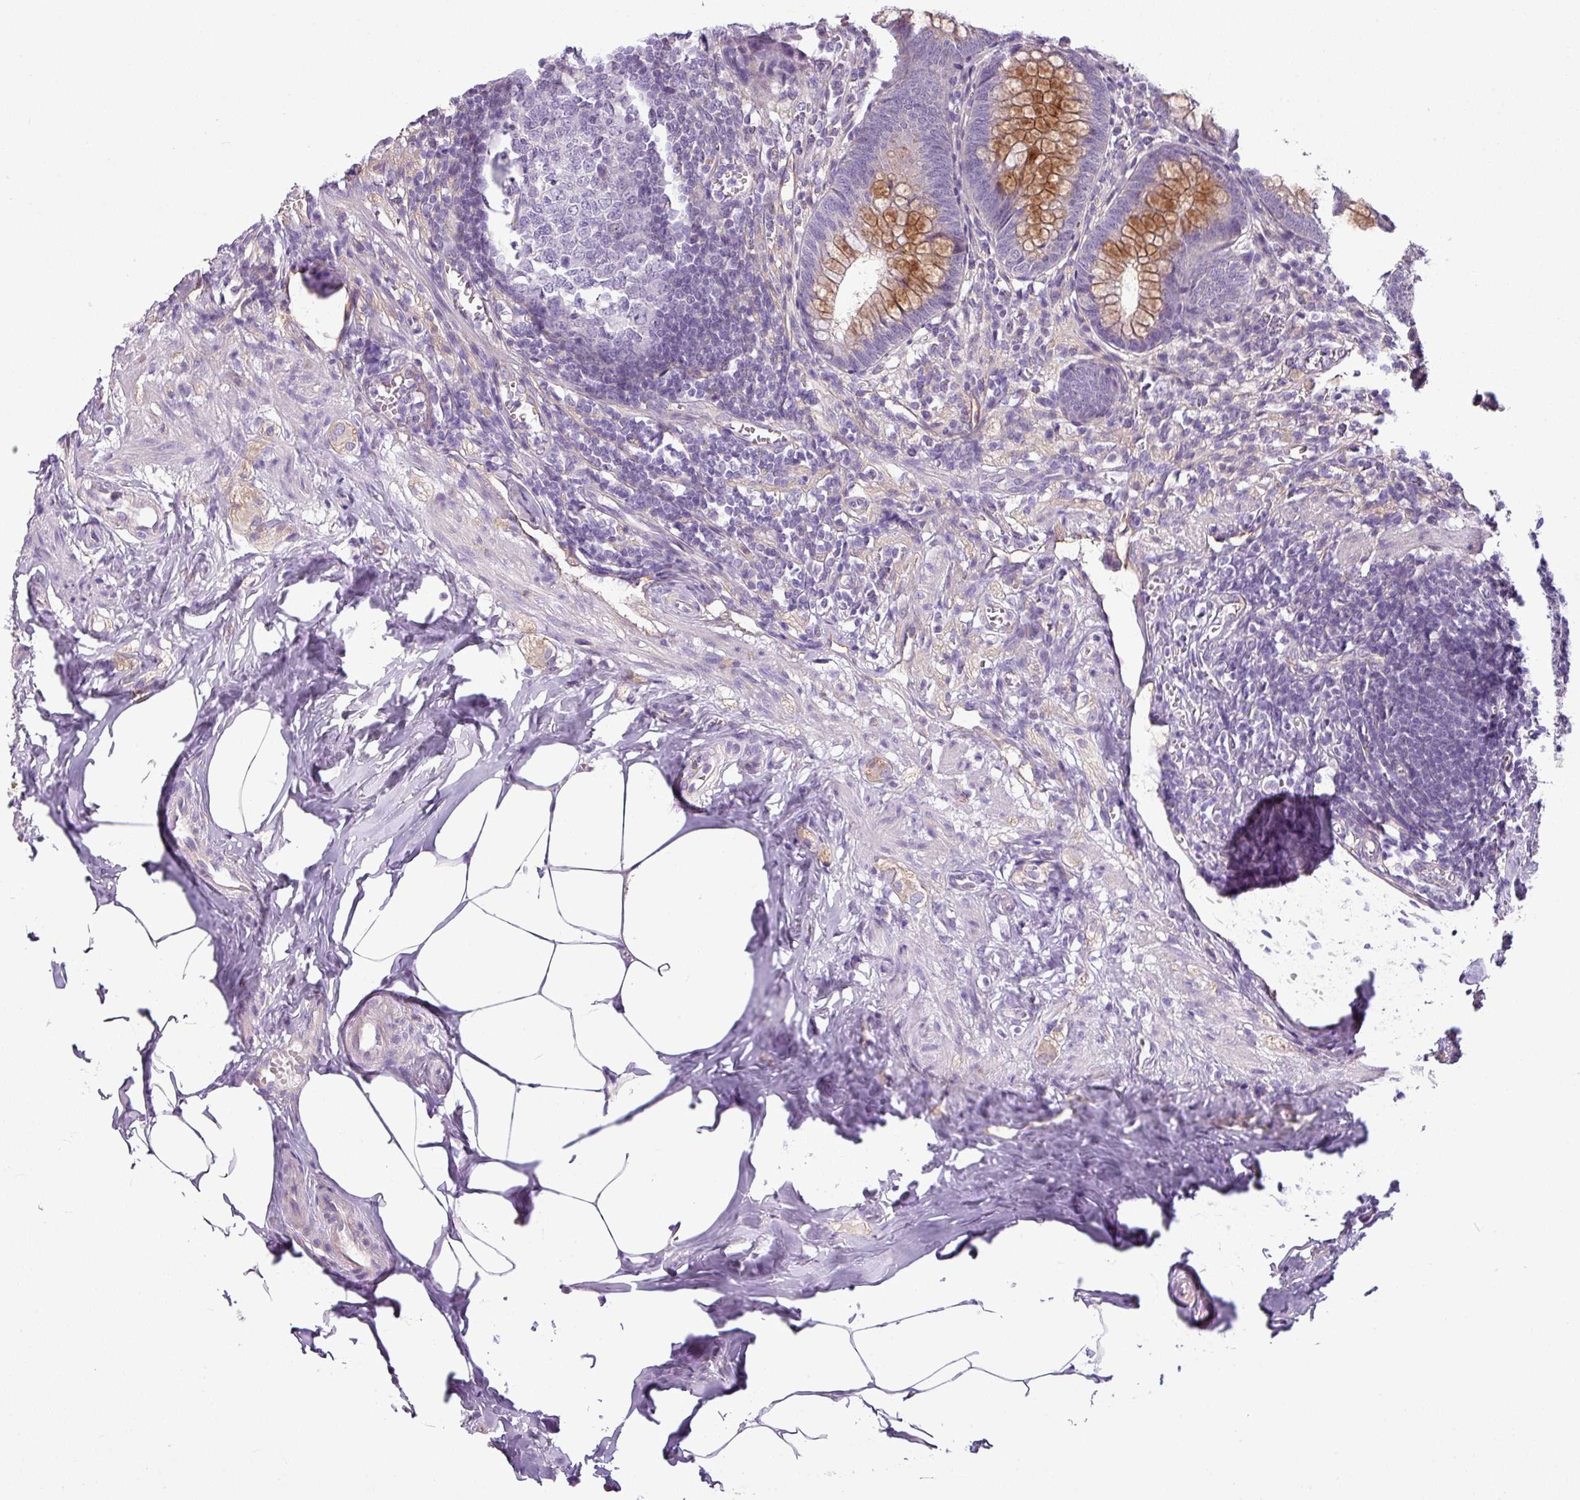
{"staining": {"intensity": "moderate", "quantity": "25%-75%", "location": "cytoplasmic/membranous"}, "tissue": "appendix", "cell_type": "Glandular cells", "image_type": "normal", "snomed": [{"axis": "morphology", "description": "Normal tissue, NOS"}, {"axis": "topography", "description": "Appendix"}], "caption": "Moderate cytoplasmic/membranous positivity is present in approximately 25%-75% of glandular cells in normal appendix.", "gene": "TMEM178B", "patient": {"sex": "male", "age": 56}}